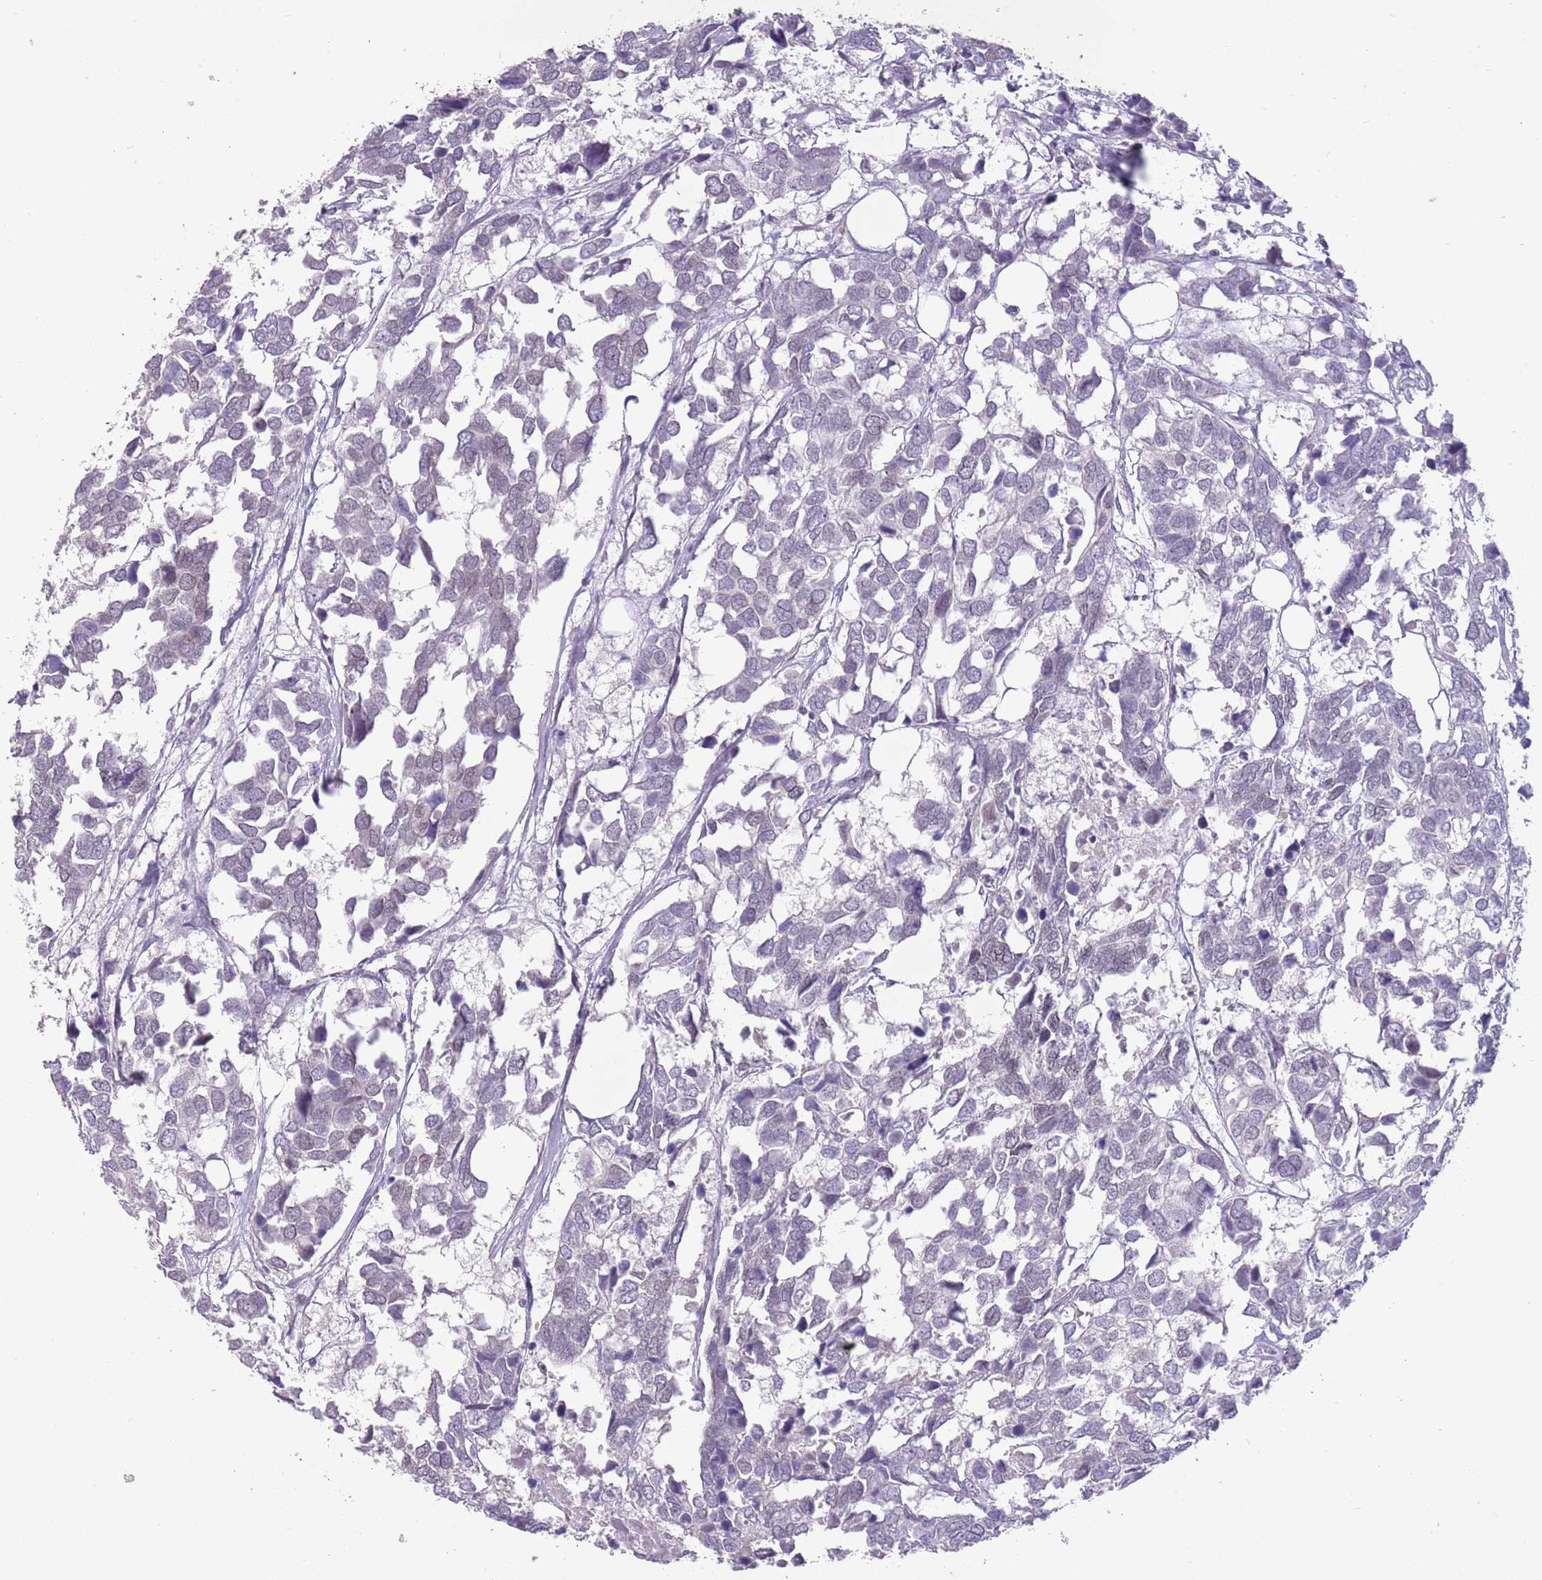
{"staining": {"intensity": "negative", "quantity": "none", "location": "none"}, "tissue": "breast cancer", "cell_type": "Tumor cells", "image_type": "cancer", "snomed": [{"axis": "morphology", "description": "Duct carcinoma"}, {"axis": "topography", "description": "Breast"}], "caption": "A micrograph of breast cancer (intraductal carcinoma) stained for a protein reveals no brown staining in tumor cells. Nuclei are stained in blue.", "gene": "ZNF574", "patient": {"sex": "female", "age": 83}}